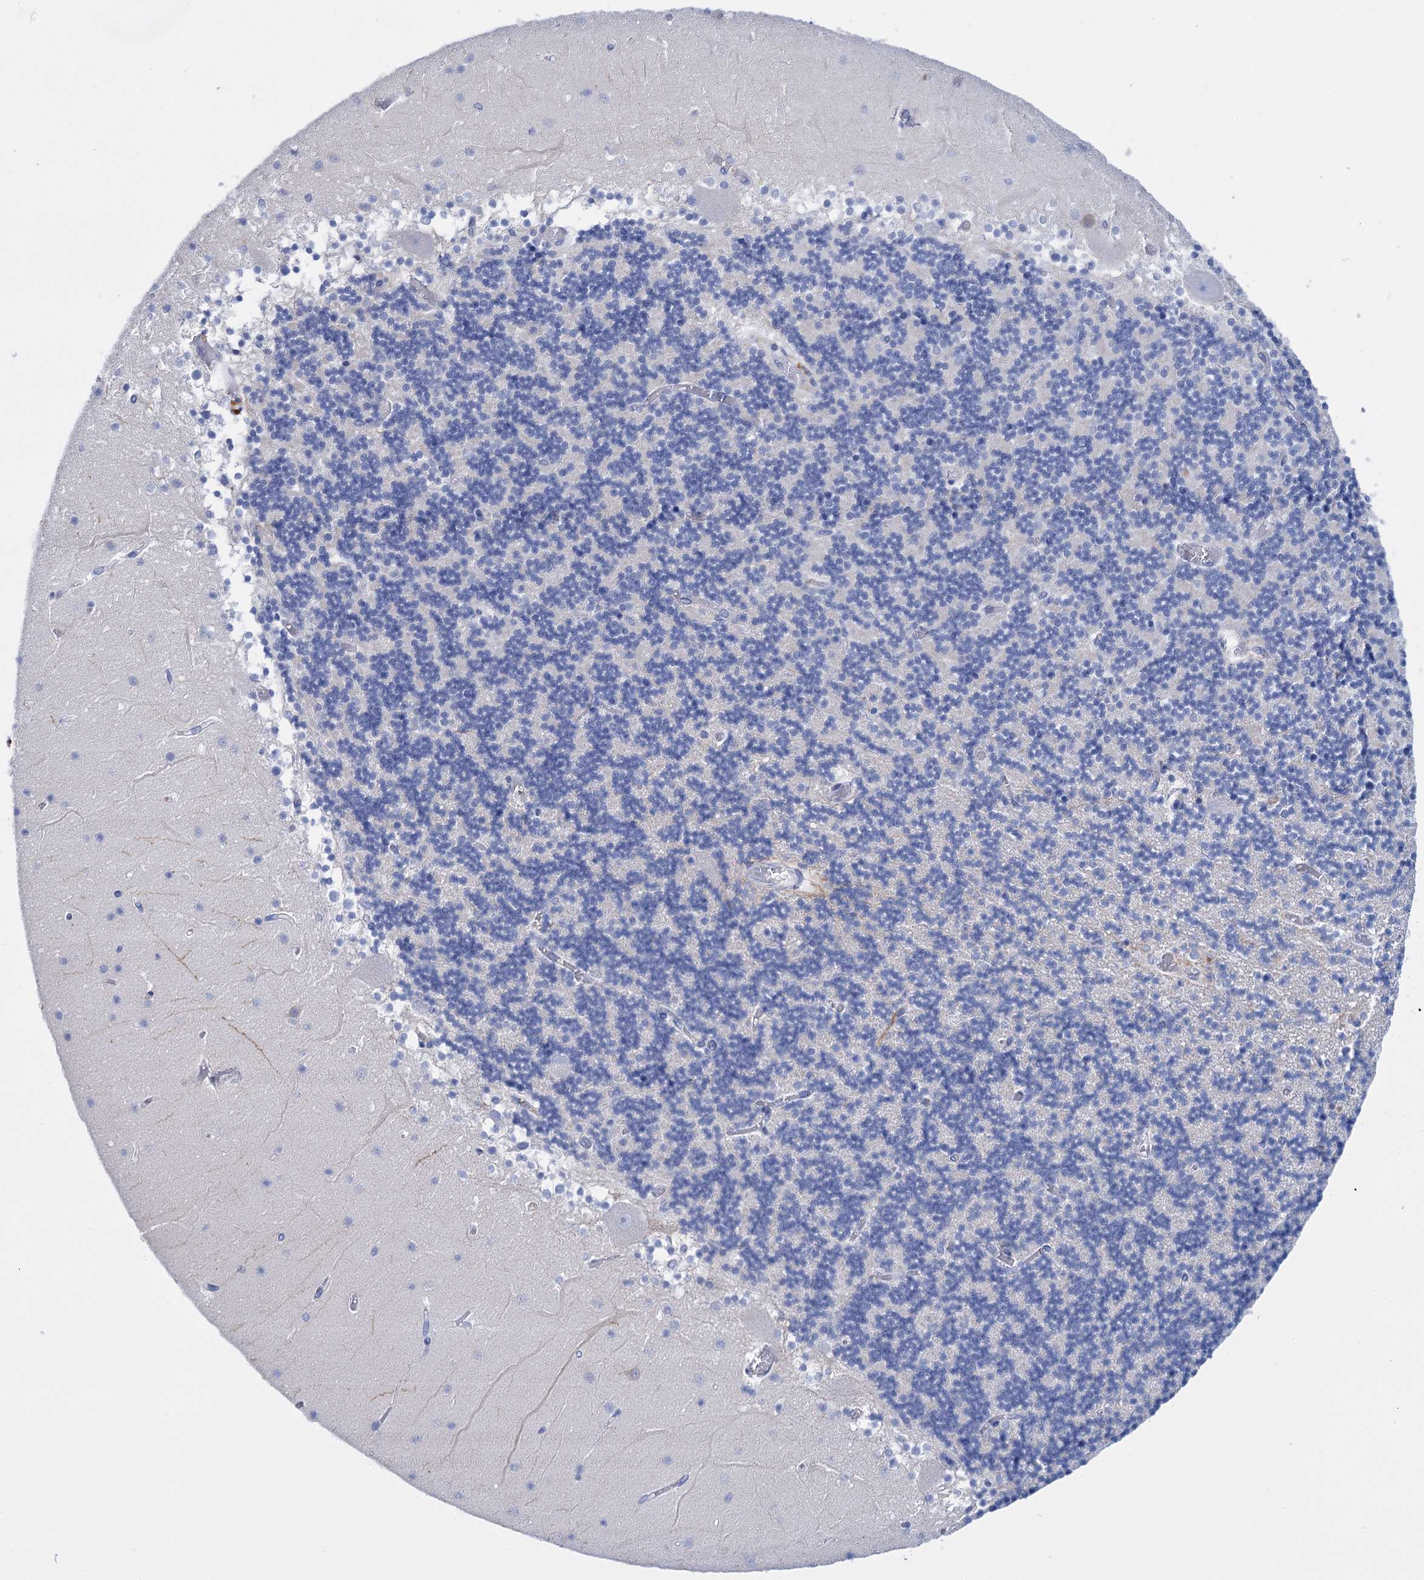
{"staining": {"intensity": "negative", "quantity": "none", "location": "none"}, "tissue": "cerebellum", "cell_type": "Cells in granular layer", "image_type": "normal", "snomed": [{"axis": "morphology", "description": "Normal tissue, NOS"}, {"axis": "topography", "description": "Cerebellum"}], "caption": "DAB (3,3'-diaminobenzidine) immunohistochemical staining of normal cerebellum shows no significant positivity in cells in granular layer. (Brightfield microscopy of DAB immunohistochemistry at high magnification).", "gene": "FBXW12", "patient": {"sex": "female", "age": 28}}